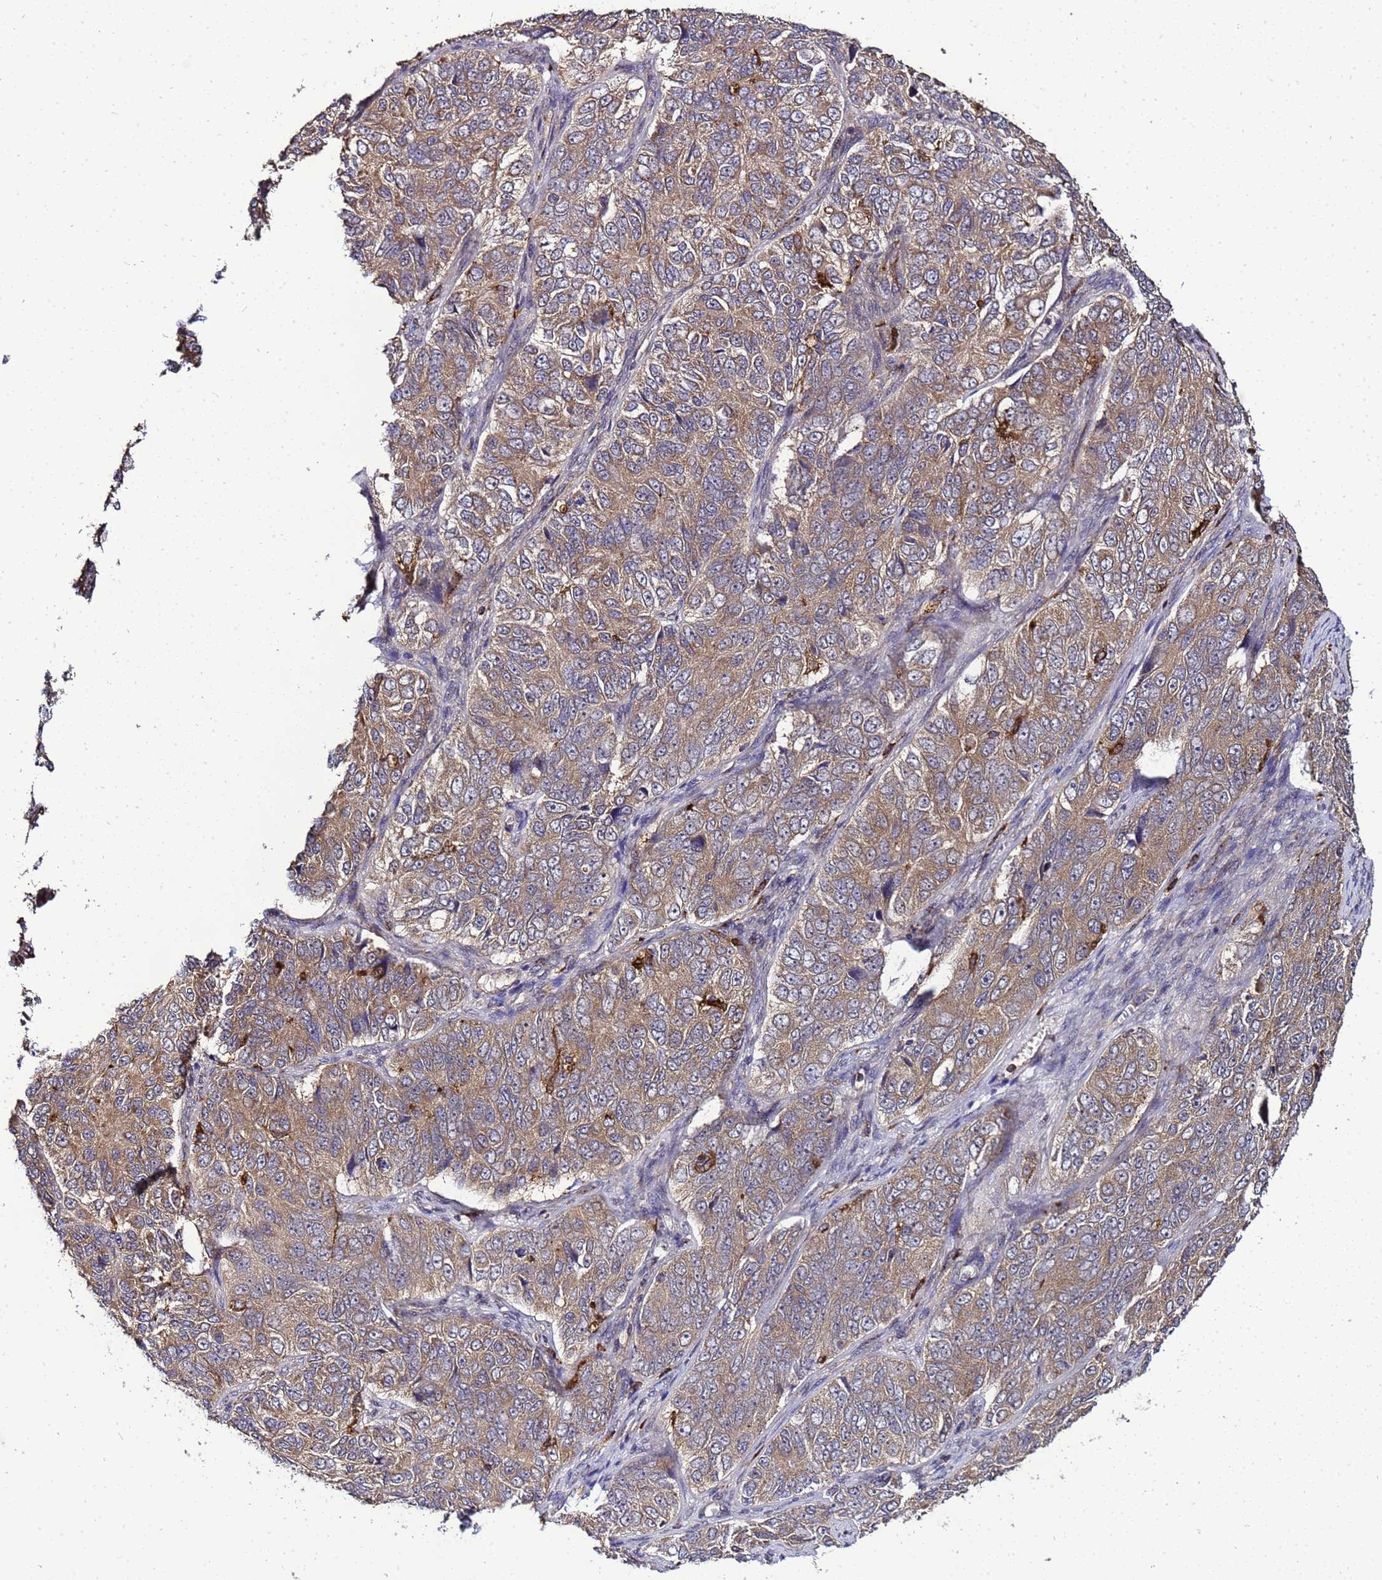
{"staining": {"intensity": "moderate", "quantity": ">75%", "location": "cytoplasmic/membranous"}, "tissue": "ovarian cancer", "cell_type": "Tumor cells", "image_type": "cancer", "snomed": [{"axis": "morphology", "description": "Carcinoma, endometroid"}, {"axis": "topography", "description": "Ovary"}], "caption": "Ovarian cancer (endometroid carcinoma) stained with a brown dye reveals moderate cytoplasmic/membranous positive expression in approximately >75% of tumor cells.", "gene": "TRABD", "patient": {"sex": "female", "age": 51}}